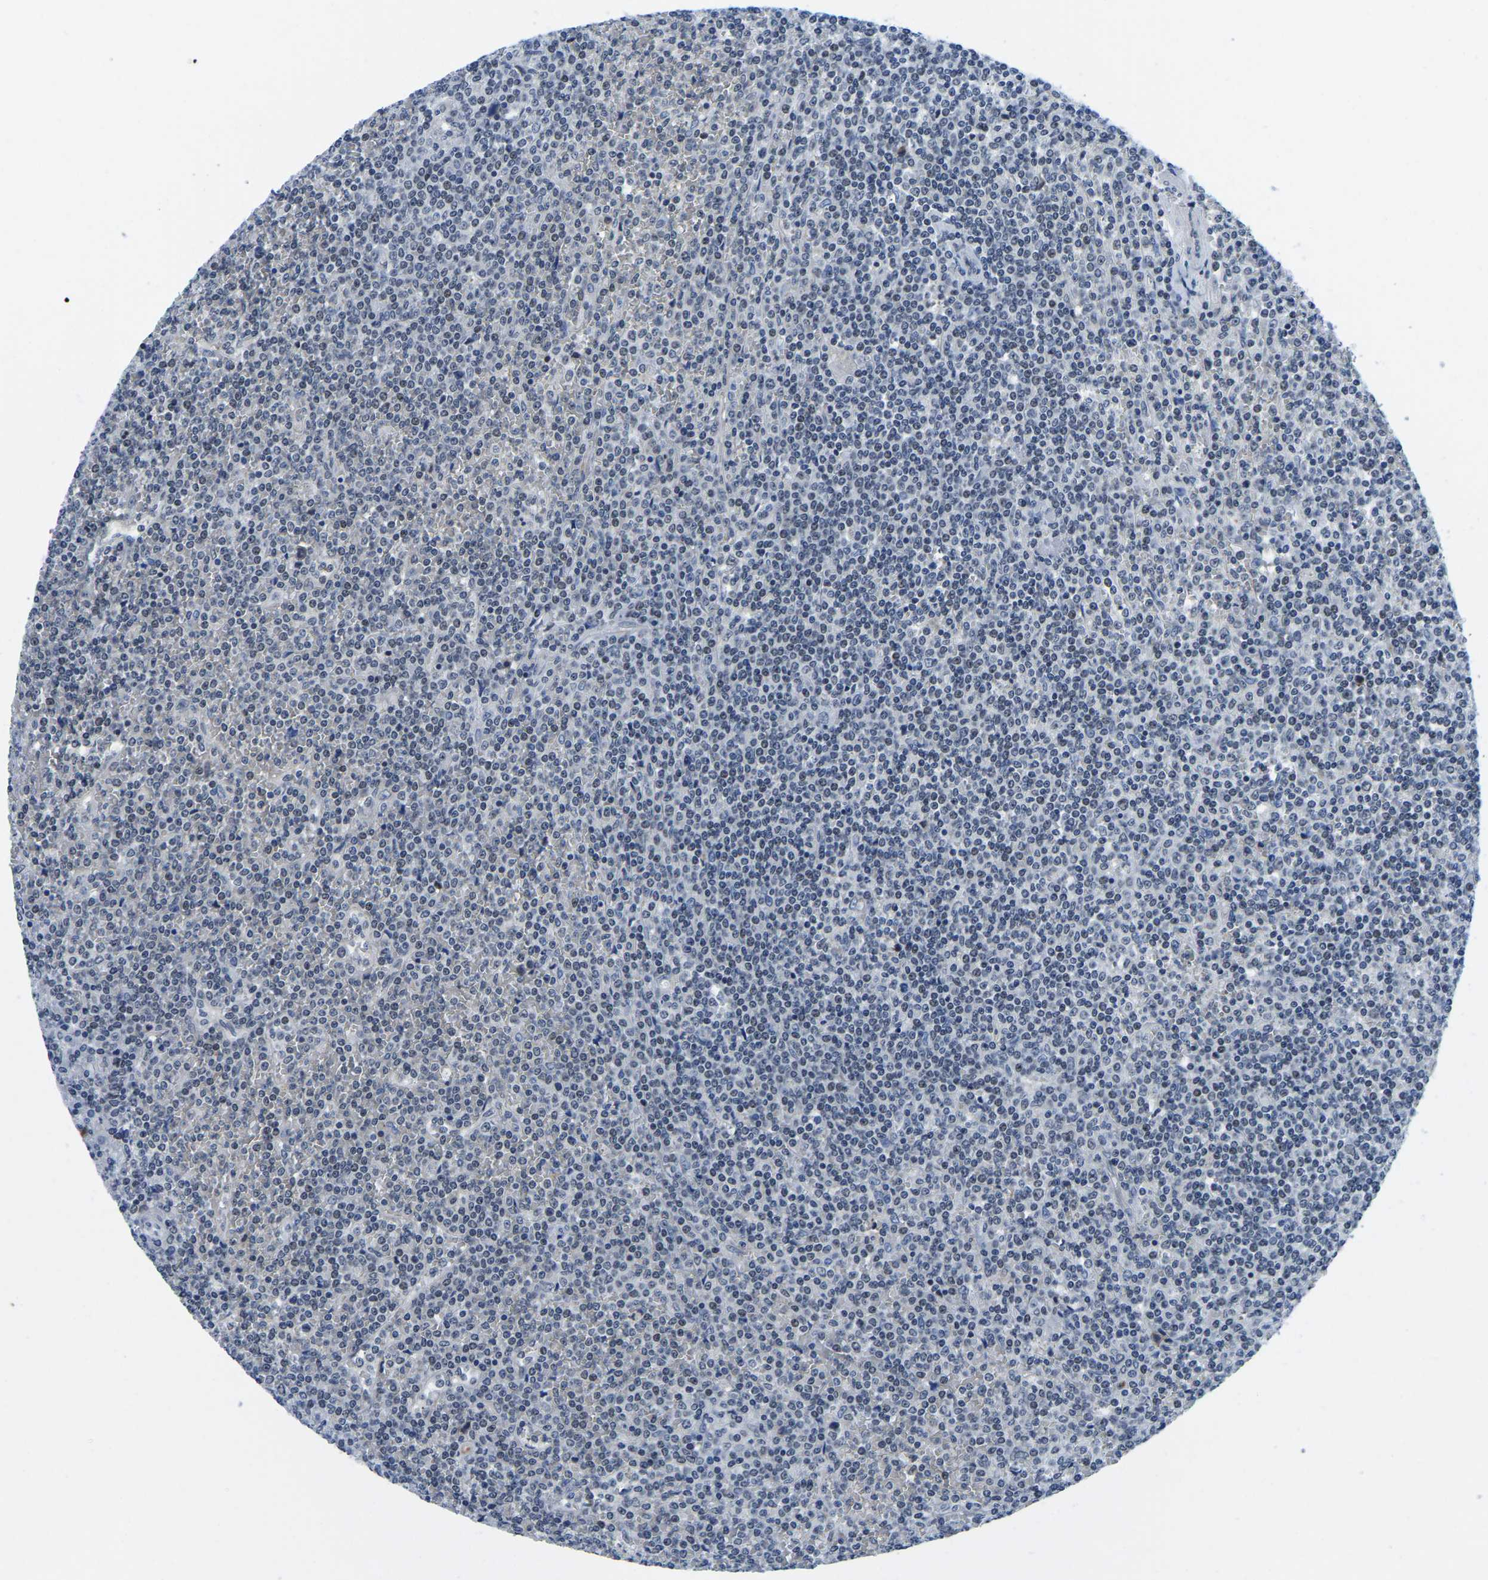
{"staining": {"intensity": "negative", "quantity": "none", "location": "none"}, "tissue": "lymphoma", "cell_type": "Tumor cells", "image_type": "cancer", "snomed": [{"axis": "morphology", "description": "Malignant lymphoma, non-Hodgkin's type, Low grade"}, {"axis": "topography", "description": "Spleen"}], "caption": "The micrograph shows no significant positivity in tumor cells of malignant lymphoma, non-Hodgkin's type (low-grade). (Stains: DAB immunohistochemistry (IHC) with hematoxylin counter stain, Microscopy: brightfield microscopy at high magnification).", "gene": "POLDIP3", "patient": {"sex": "female", "age": 19}}